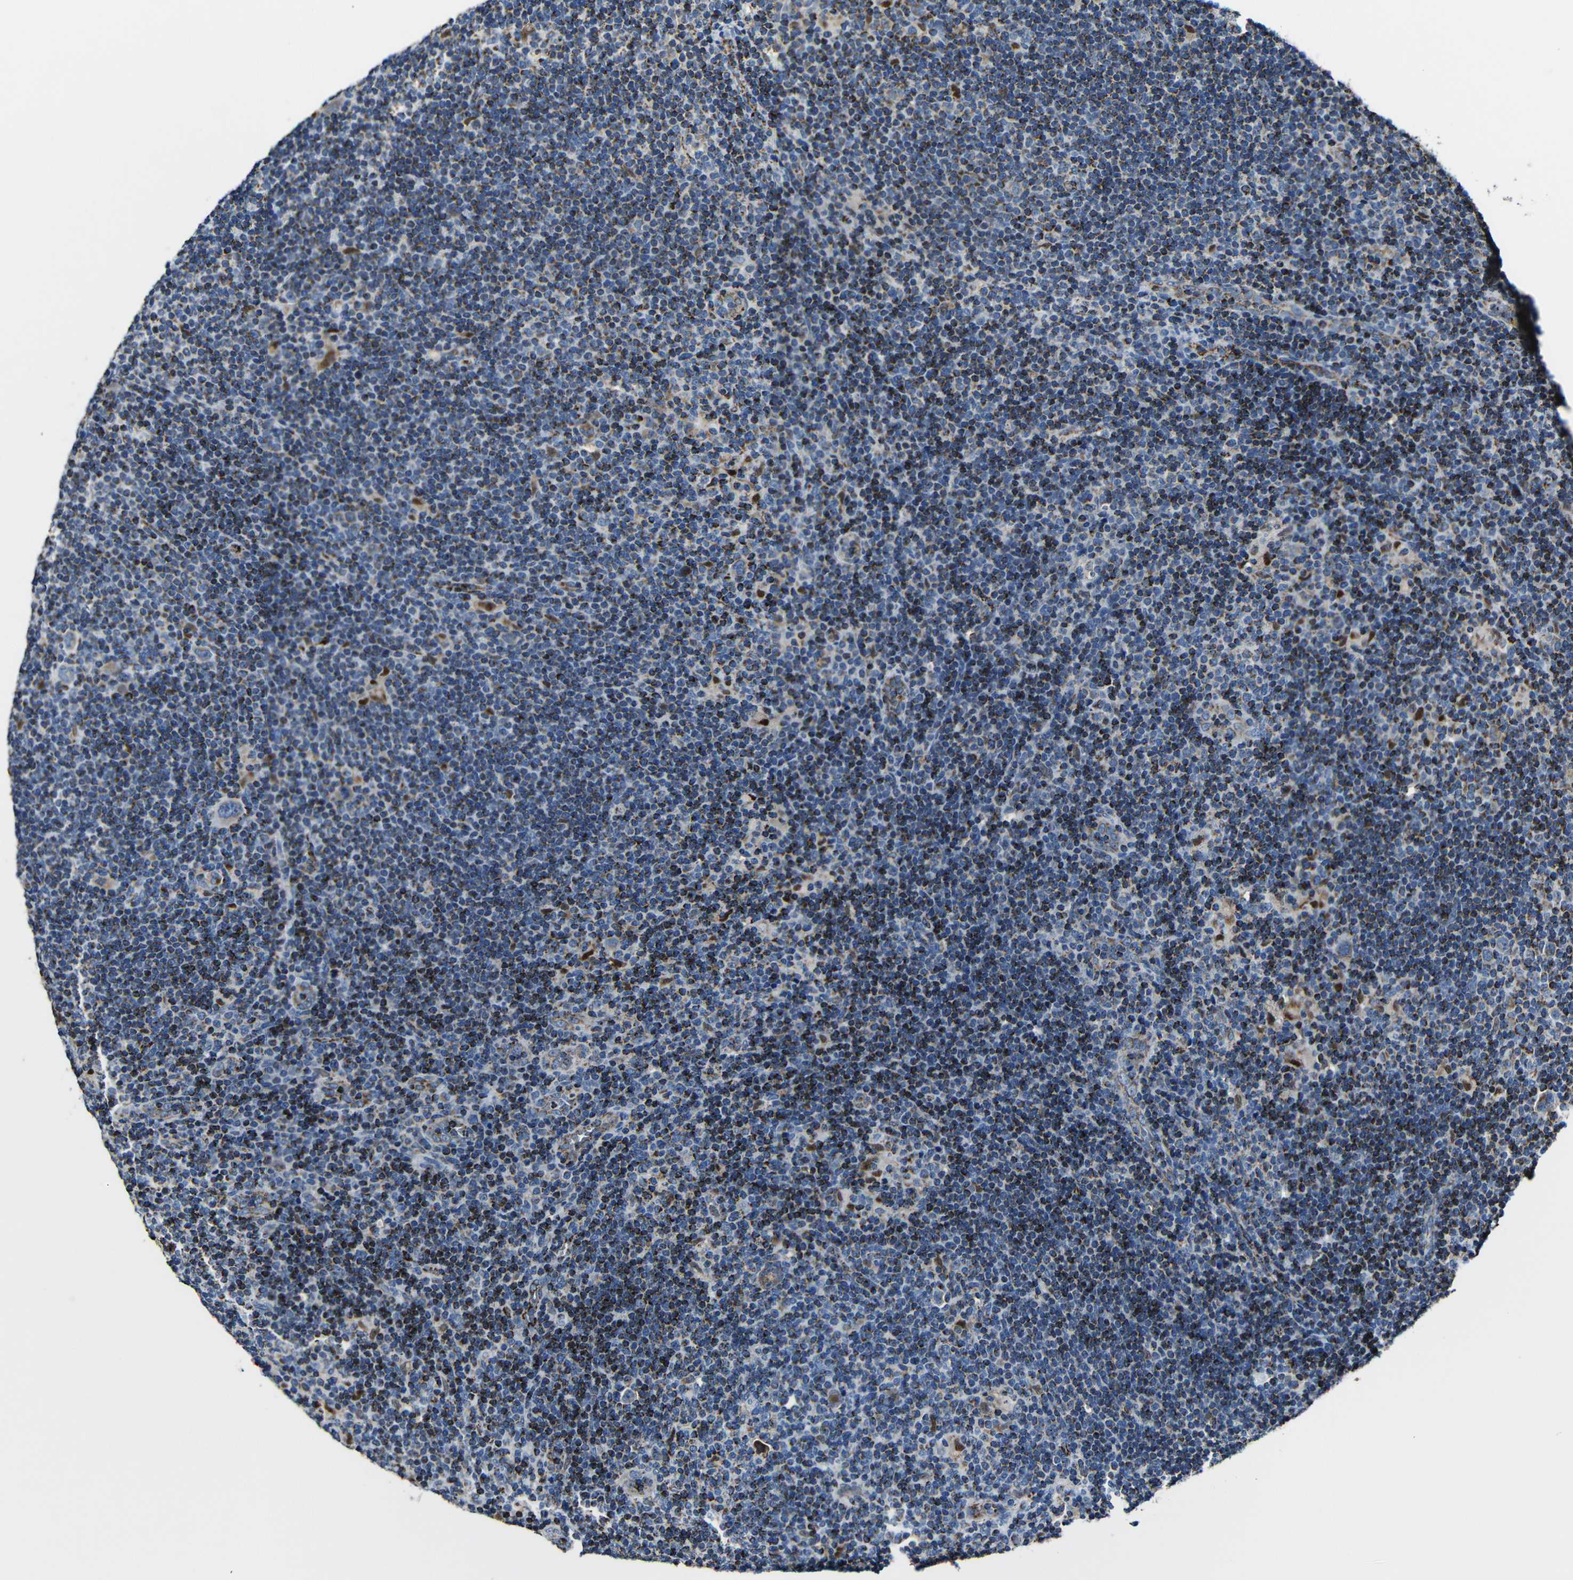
{"staining": {"intensity": "weak", "quantity": "25%-75%", "location": "cytoplasmic/membranous"}, "tissue": "lymphoma", "cell_type": "Tumor cells", "image_type": "cancer", "snomed": [{"axis": "morphology", "description": "Hodgkin's disease, NOS"}, {"axis": "topography", "description": "Lymph node"}], "caption": "Immunohistochemical staining of Hodgkin's disease reveals low levels of weak cytoplasmic/membranous positivity in approximately 25%-75% of tumor cells.", "gene": "CA5B", "patient": {"sex": "female", "age": 57}}